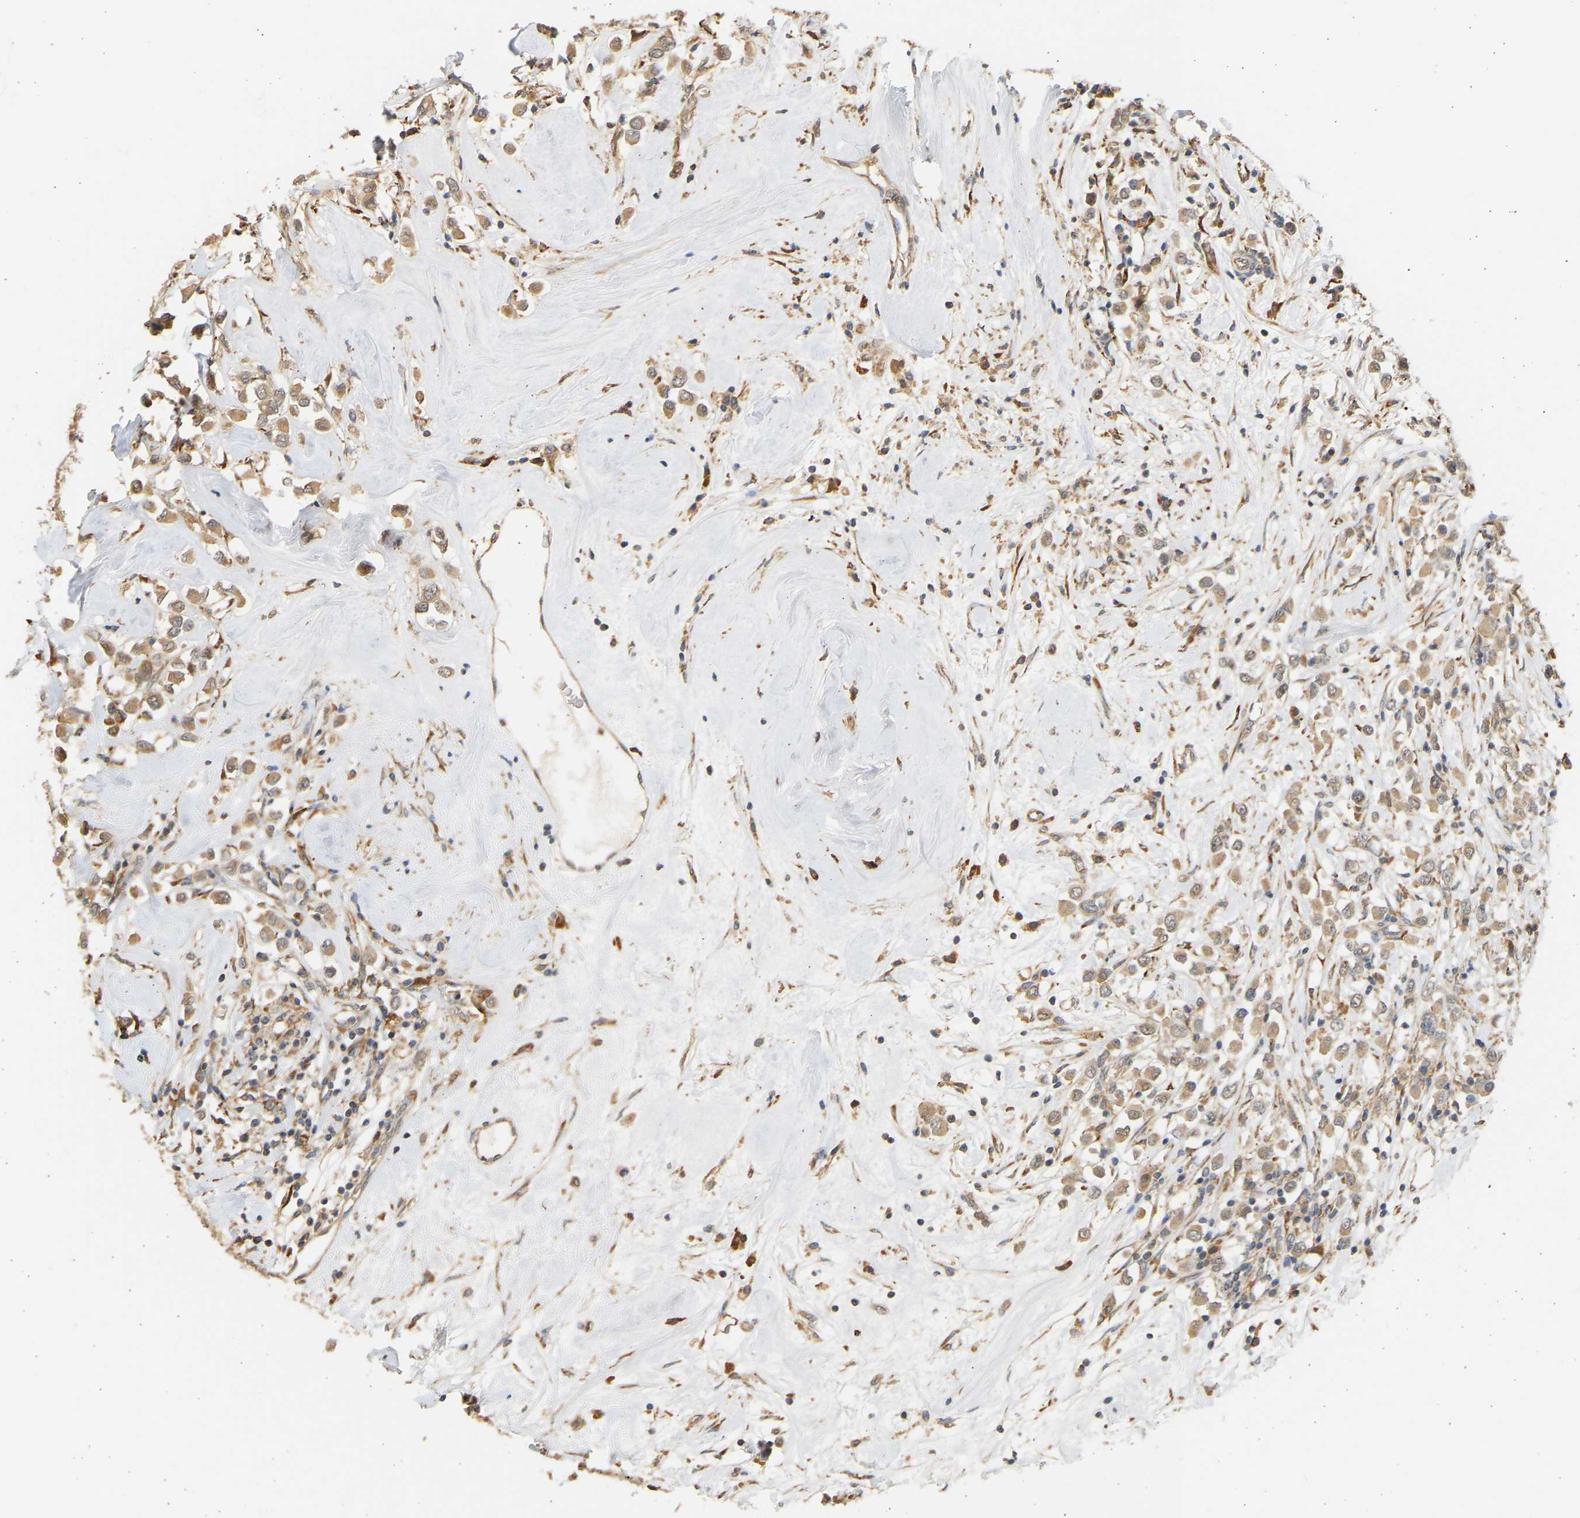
{"staining": {"intensity": "moderate", "quantity": ">75%", "location": "cytoplasmic/membranous,nuclear"}, "tissue": "breast cancer", "cell_type": "Tumor cells", "image_type": "cancer", "snomed": [{"axis": "morphology", "description": "Duct carcinoma"}, {"axis": "topography", "description": "Breast"}], "caption": "This photomicrograph exhibits breast cancer (infiltrating ductal carcinoma) stained with immunohistochemistry (IHC) to label a protein in brown. The cytoplasmic/membranous and nuclear of tumor cells show moderate positivity for the protein. Nuclei are counter-stained blue.", "gene": "B4GALT6", "patient": {"sex": "female", "age": 61}}